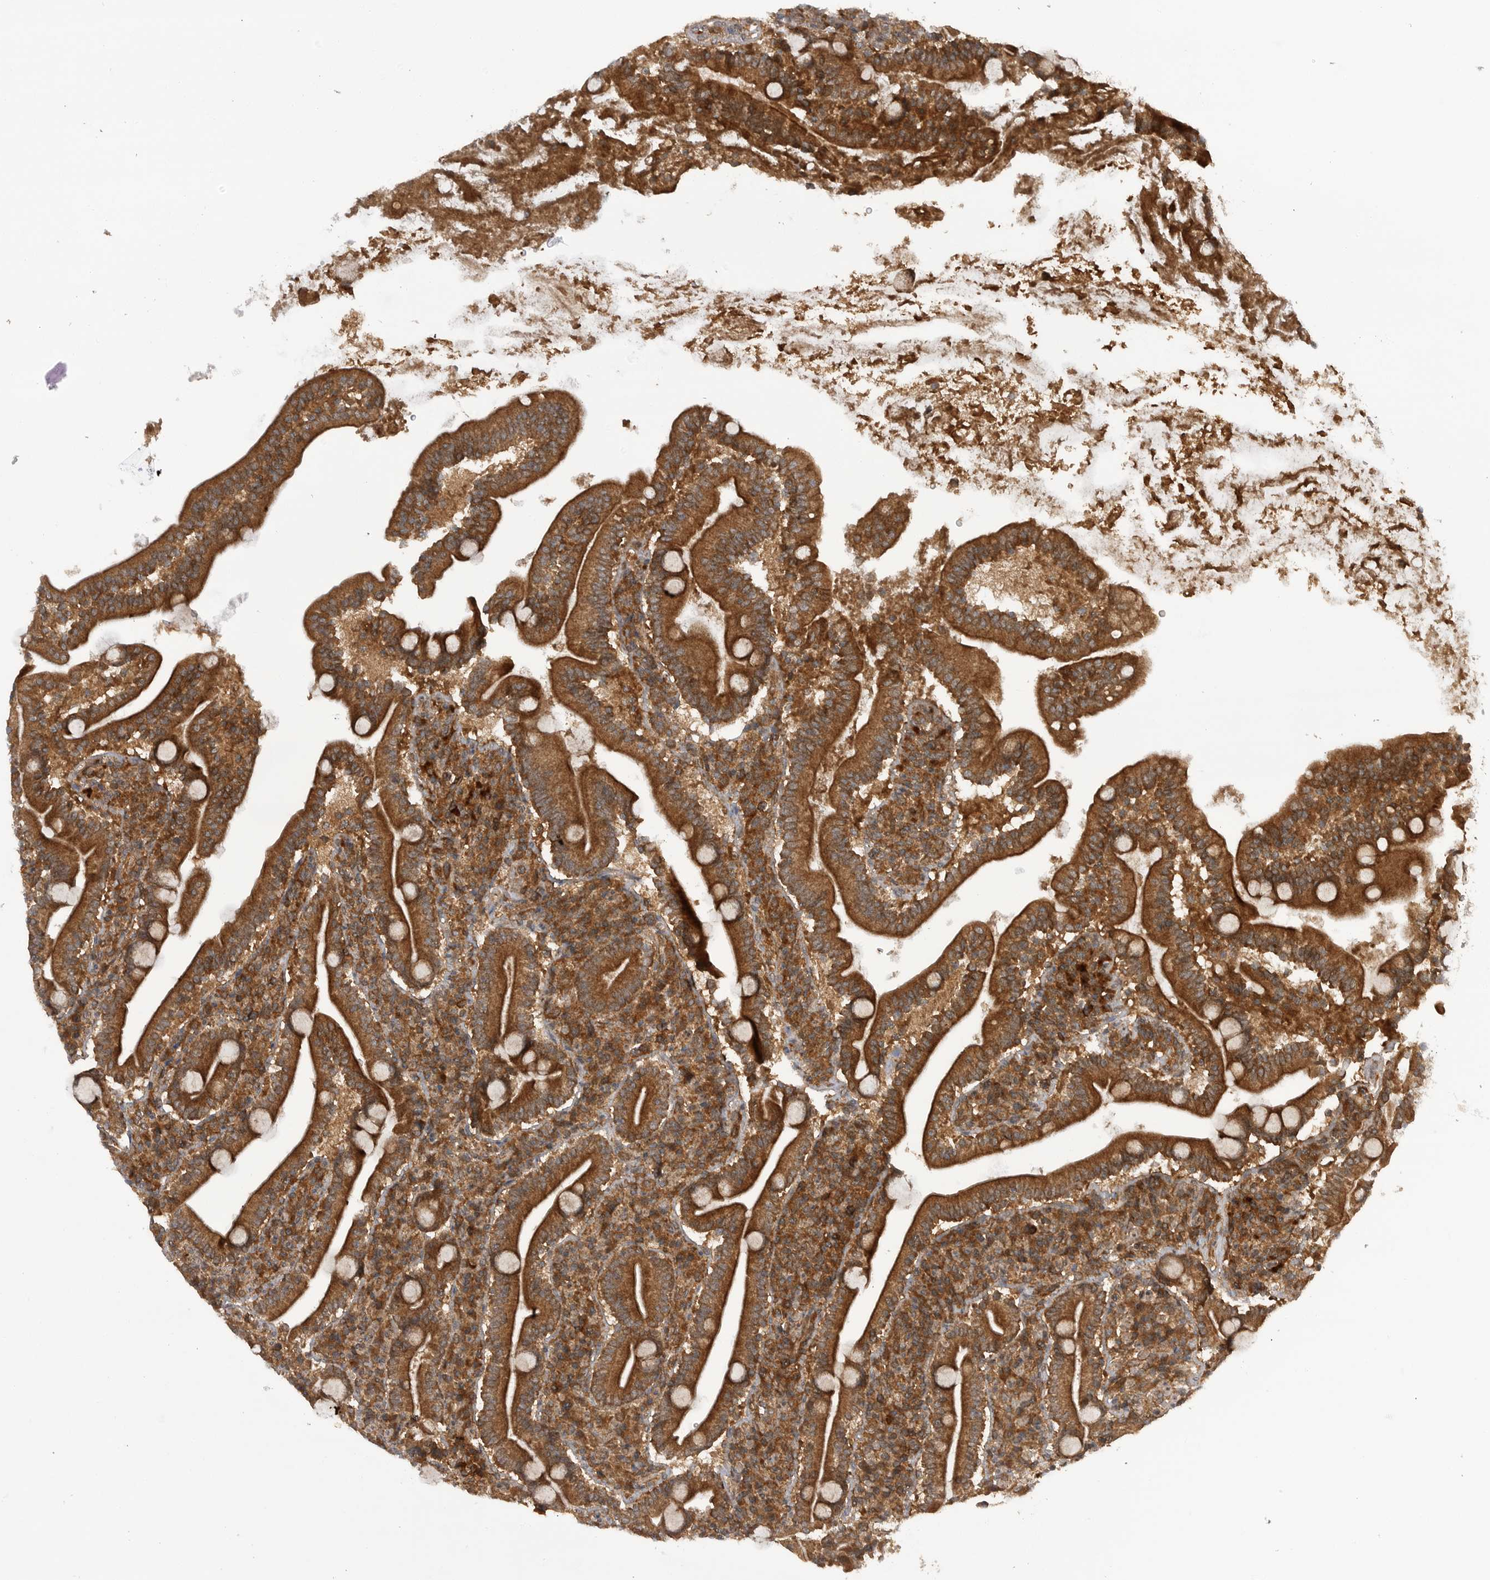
{"staining": {"intensity": "strong", "quantity": ">75%", "location": "cytoplasmic/membranous"}, "tissue": "duodenum", "cell_type": "Glandular cells", "image_type": "normal", "snomed": [{"axis": "morphology", "description": "Normal tissue, NOS"}, {"axis": "topography", "description": "Duodenum"}], "caption": "An image showing strong cytoplasmic/membranous expression in about >75% of glandular cells in benign duodenum, as visualized by brown immunohistochemical staining.", "gene": "PRDX4", "patient": {"sex": "male", "age": 35}}